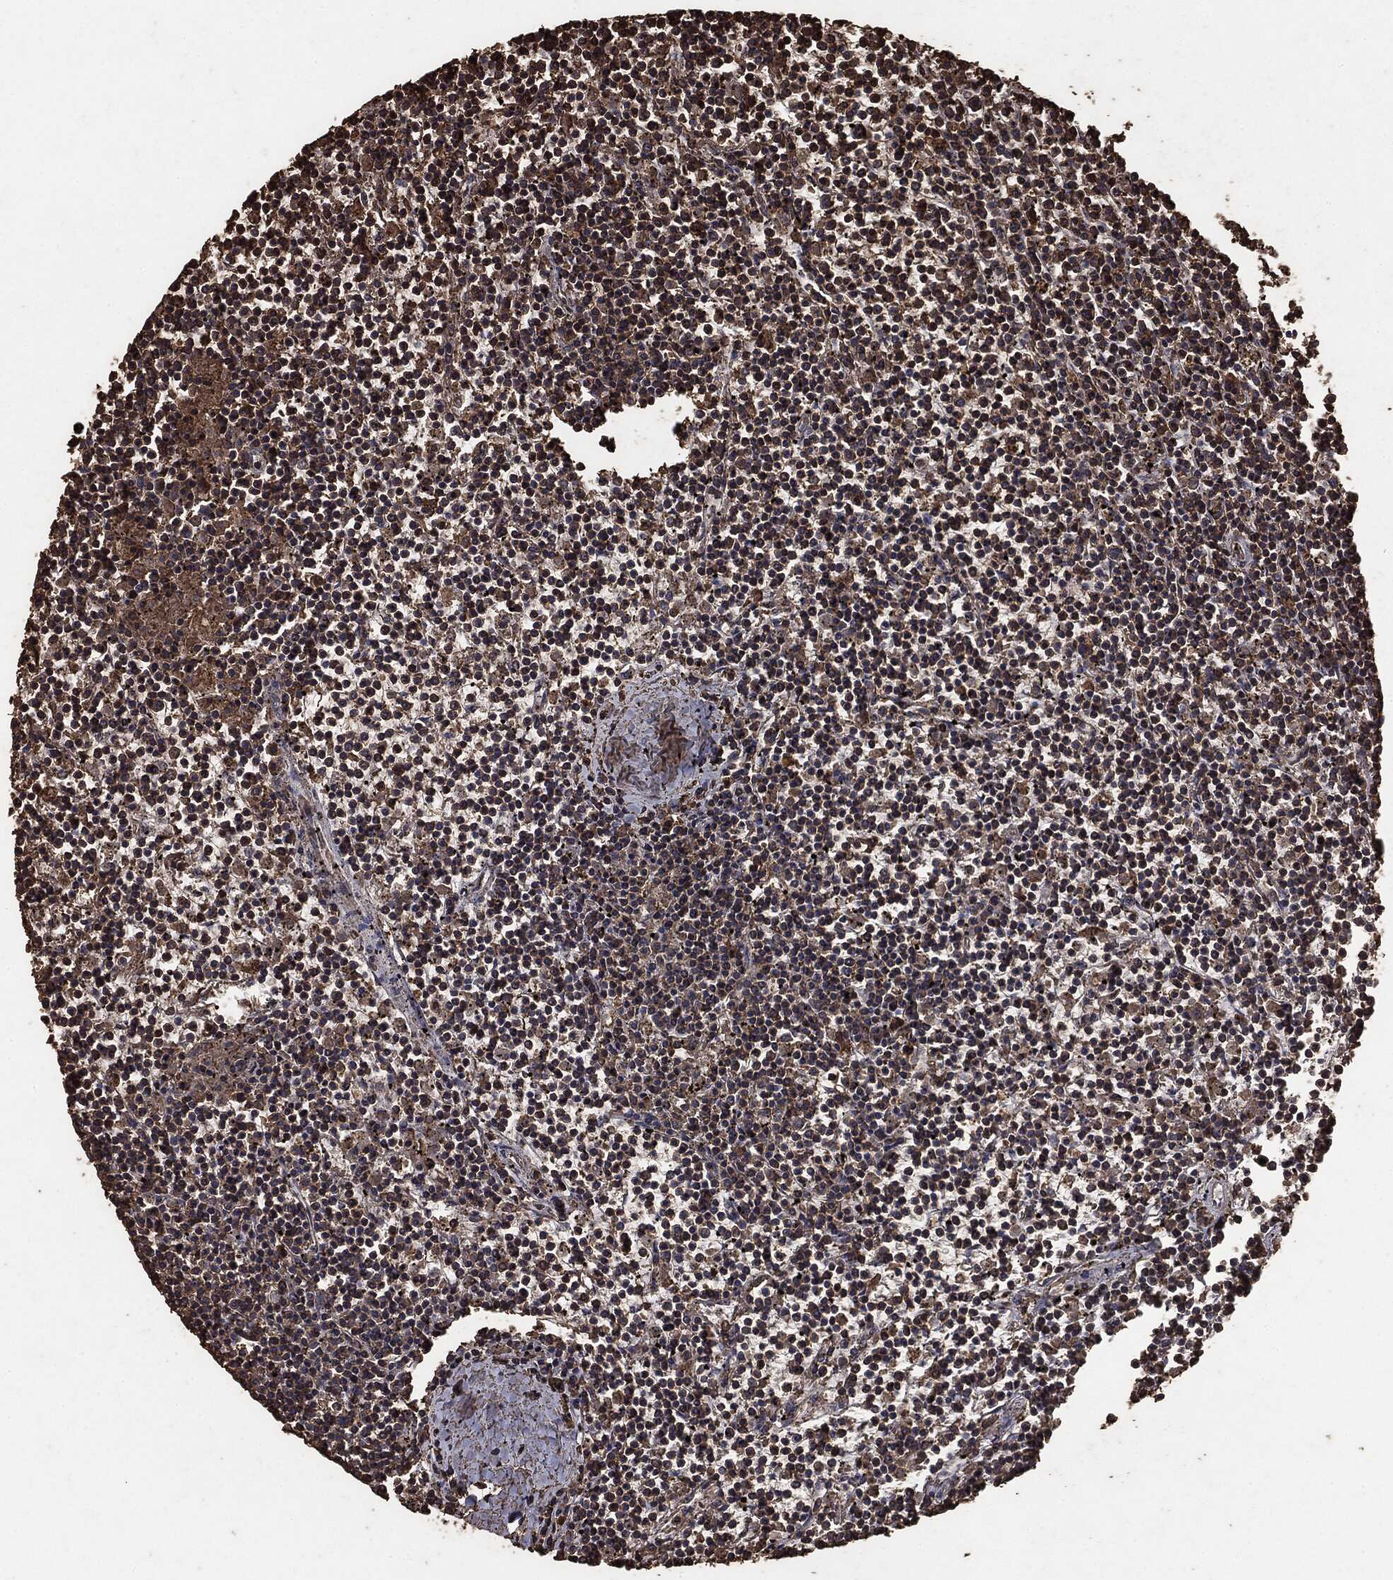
{"staining": {"intensity": "moderate", "quantity": "25%-75%", "location": "cytoplasmic/membranous"}, "tissue": "lymphoma", "cell_type": "Tumor cells", "image_type": "cancer", "snomed": [{"axis": "morphology", "description": "Malignant lymphoma, non-Hodgkin's type, Low grade"}, {"axis": "topography", "description": "Spleen"}], "caption": "Tumor cells exhibit medium levels of moderate cytoplasmic/membranous positivity in about 25%-75% of cells in lymphoma. Immunohistochemistry (ihc) stains the protein in brown and the nuclei are stained blue.", "gene": "MTOR", "patient": {"sex": "female", "age": 19}}